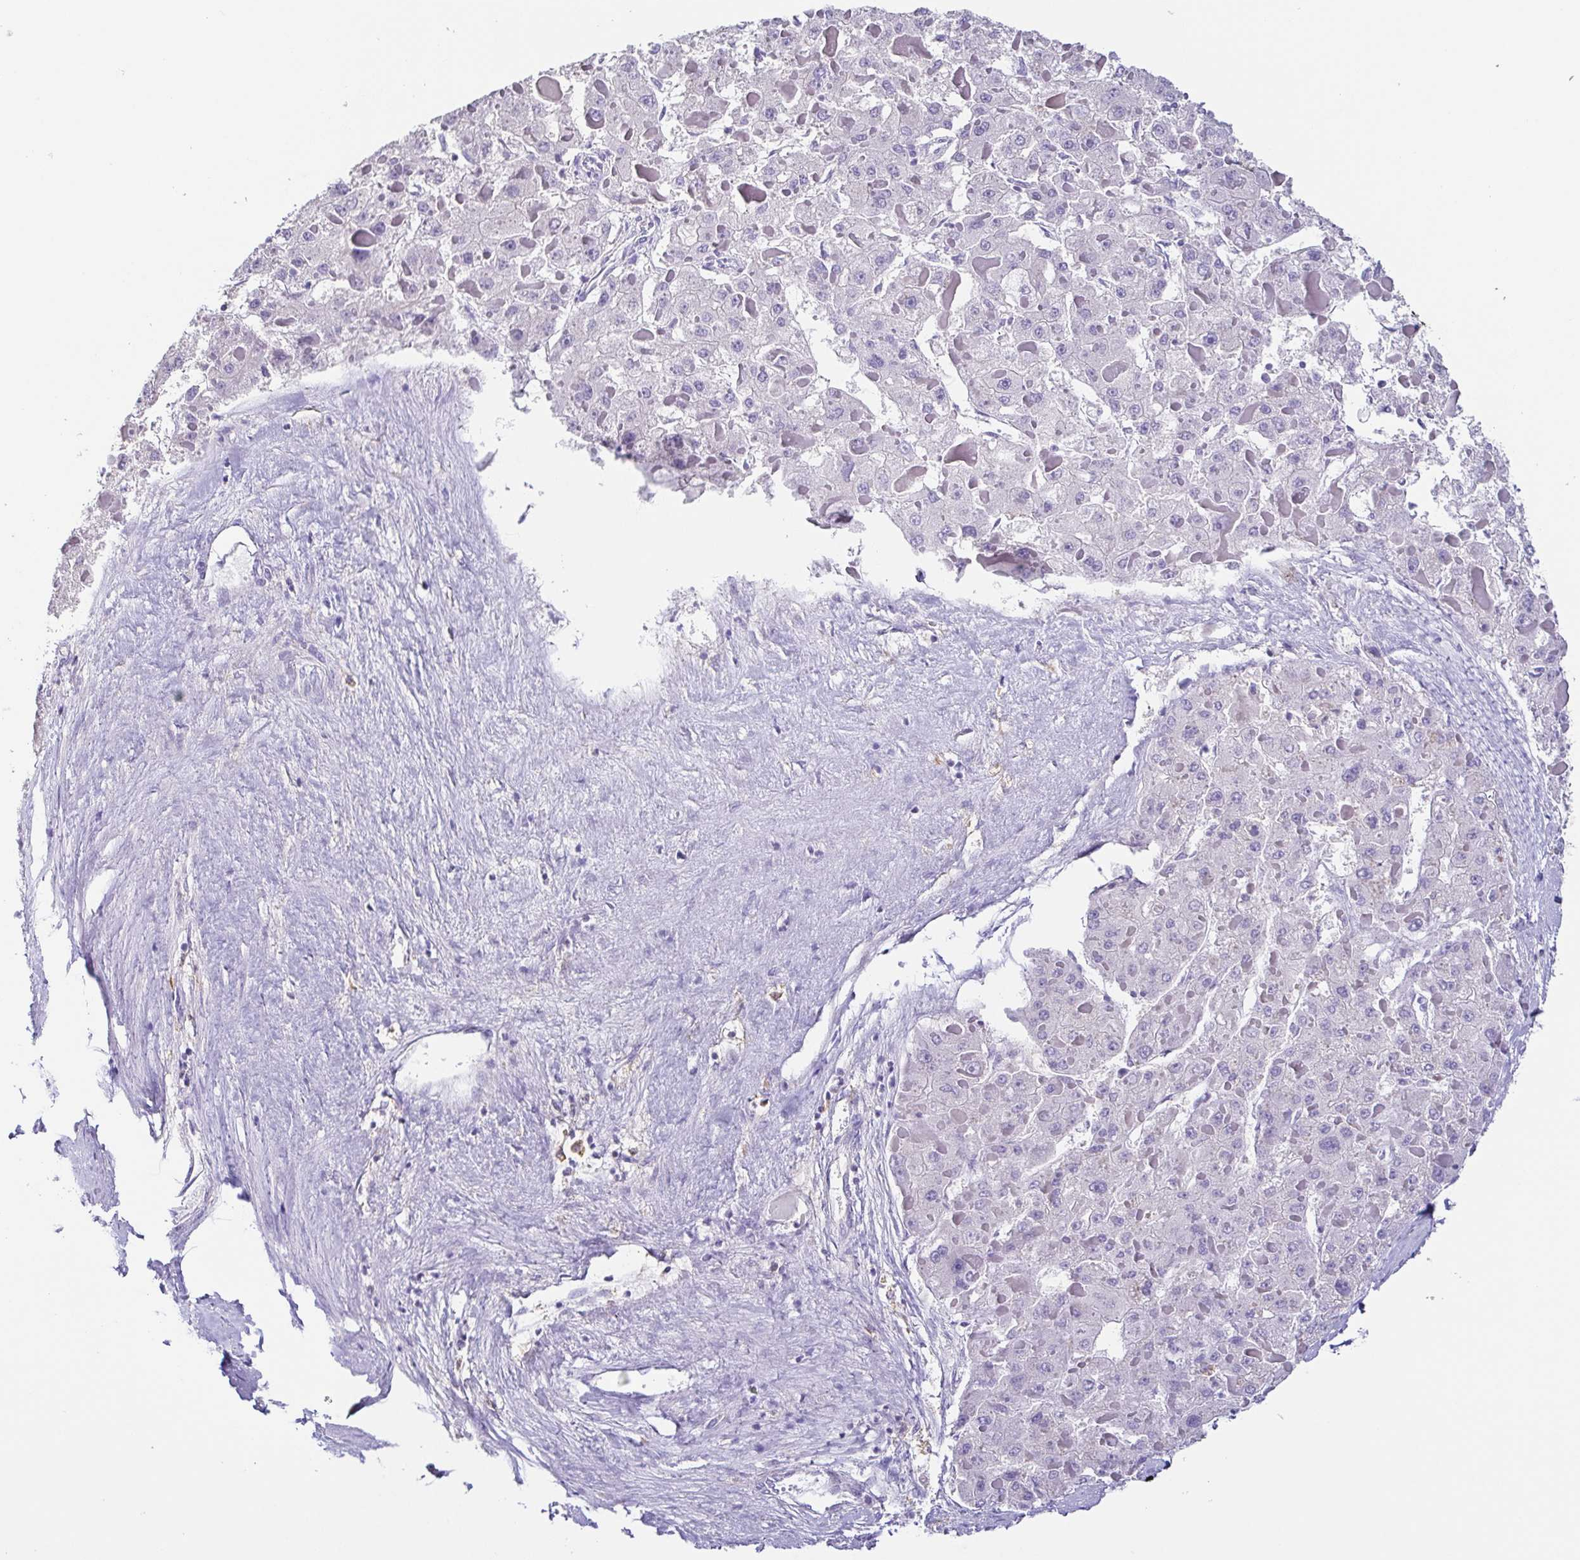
{"staining": {"intensity": "negative", "quantity": "none", "location": "none"}, "tissue": "liver cancer", "cell_type": "Tumor cells", "image_type": "cancer", "snomed": [{"axis": "morphology", "description": "Carcinoma, Hepatocellular, NOS"}, {"axis": "topography", "description": "Liver"}], "caption": "This is an IHC histopathology image of hepatocellular carcinoma (liver). There is no positivity in tumor cells.", "gene": "ANXA10", "patient": {"sex": "female", "age": 73}}